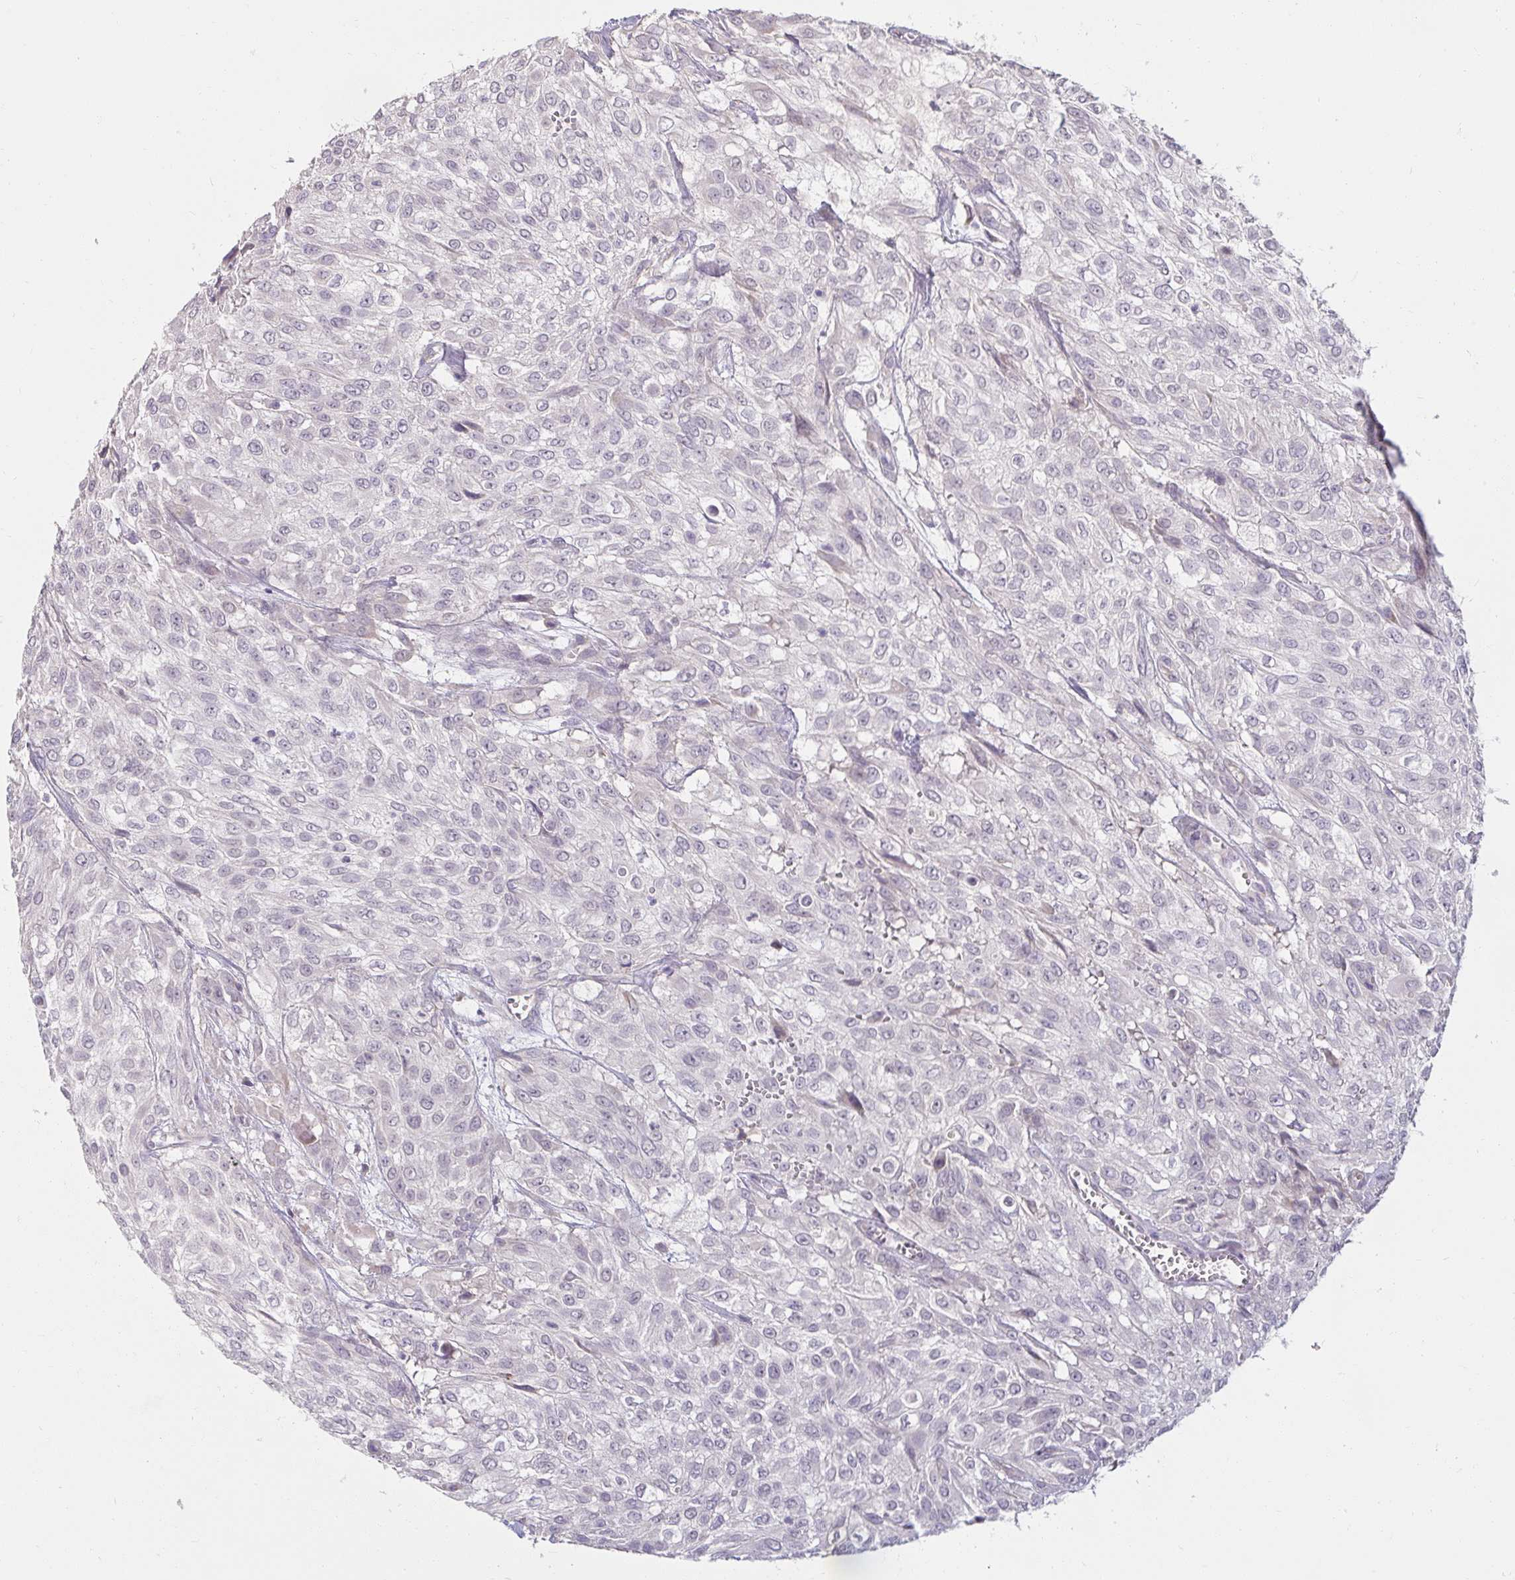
{"staining": {"intensity": "negative", "quantity": "none", "location": "none"}, "tissue": "urothelial cancer", "cell_type": "Tumor cells", "image_type": "cancer", "snomed": [{"axis": "morphology", "description": "Urothelial carcinoma, High grade"}, {"axis": "topography", "description": "Urinary bladder"}], "caption": "This is an immunohistochemistry micrograph of human urothelial cancer. There is no positivity in tumor cells.", "gene": "DDN", "patient": {"sex": "male", "age": 57}}